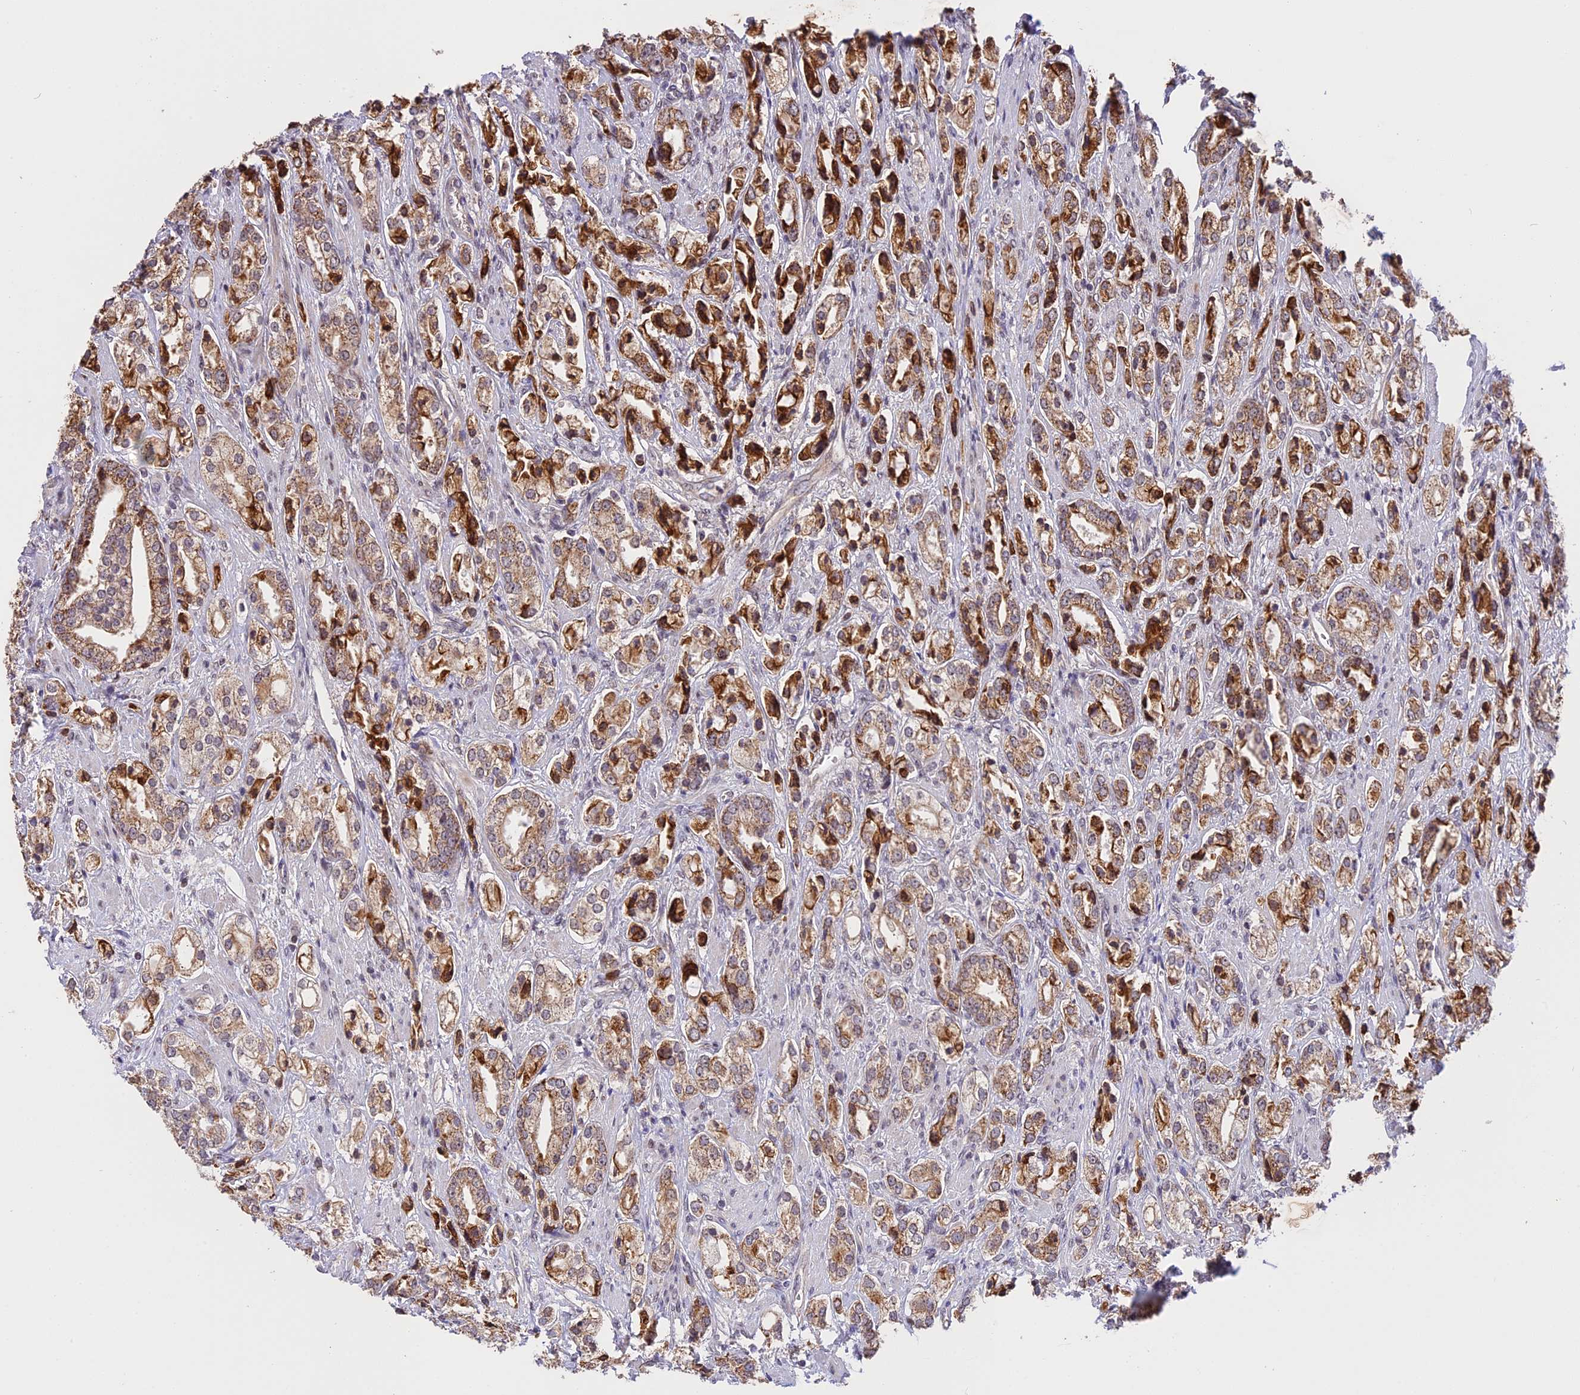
{"staining": {"intensity": "moderate", "quantity": ">75%", "location": "cytoplasmic/membranous"}, "tissue": "prostate cancer", "cell_type": "Tumor cells", "image_type": "cancer", "snomed": [{"axis": "morphology", "description": "Adenocarcinoma, High grade"}, {"axis": "topography", "description": "Prostate"}], "caption": "Moderate cytoplasmic/membranous protein expression is seen in approximately >75% of tumor cells in prostate adenocarcinoma (high-grade).", "gene": "RERGL", "patient": {"sex": "male", "age": 50}}